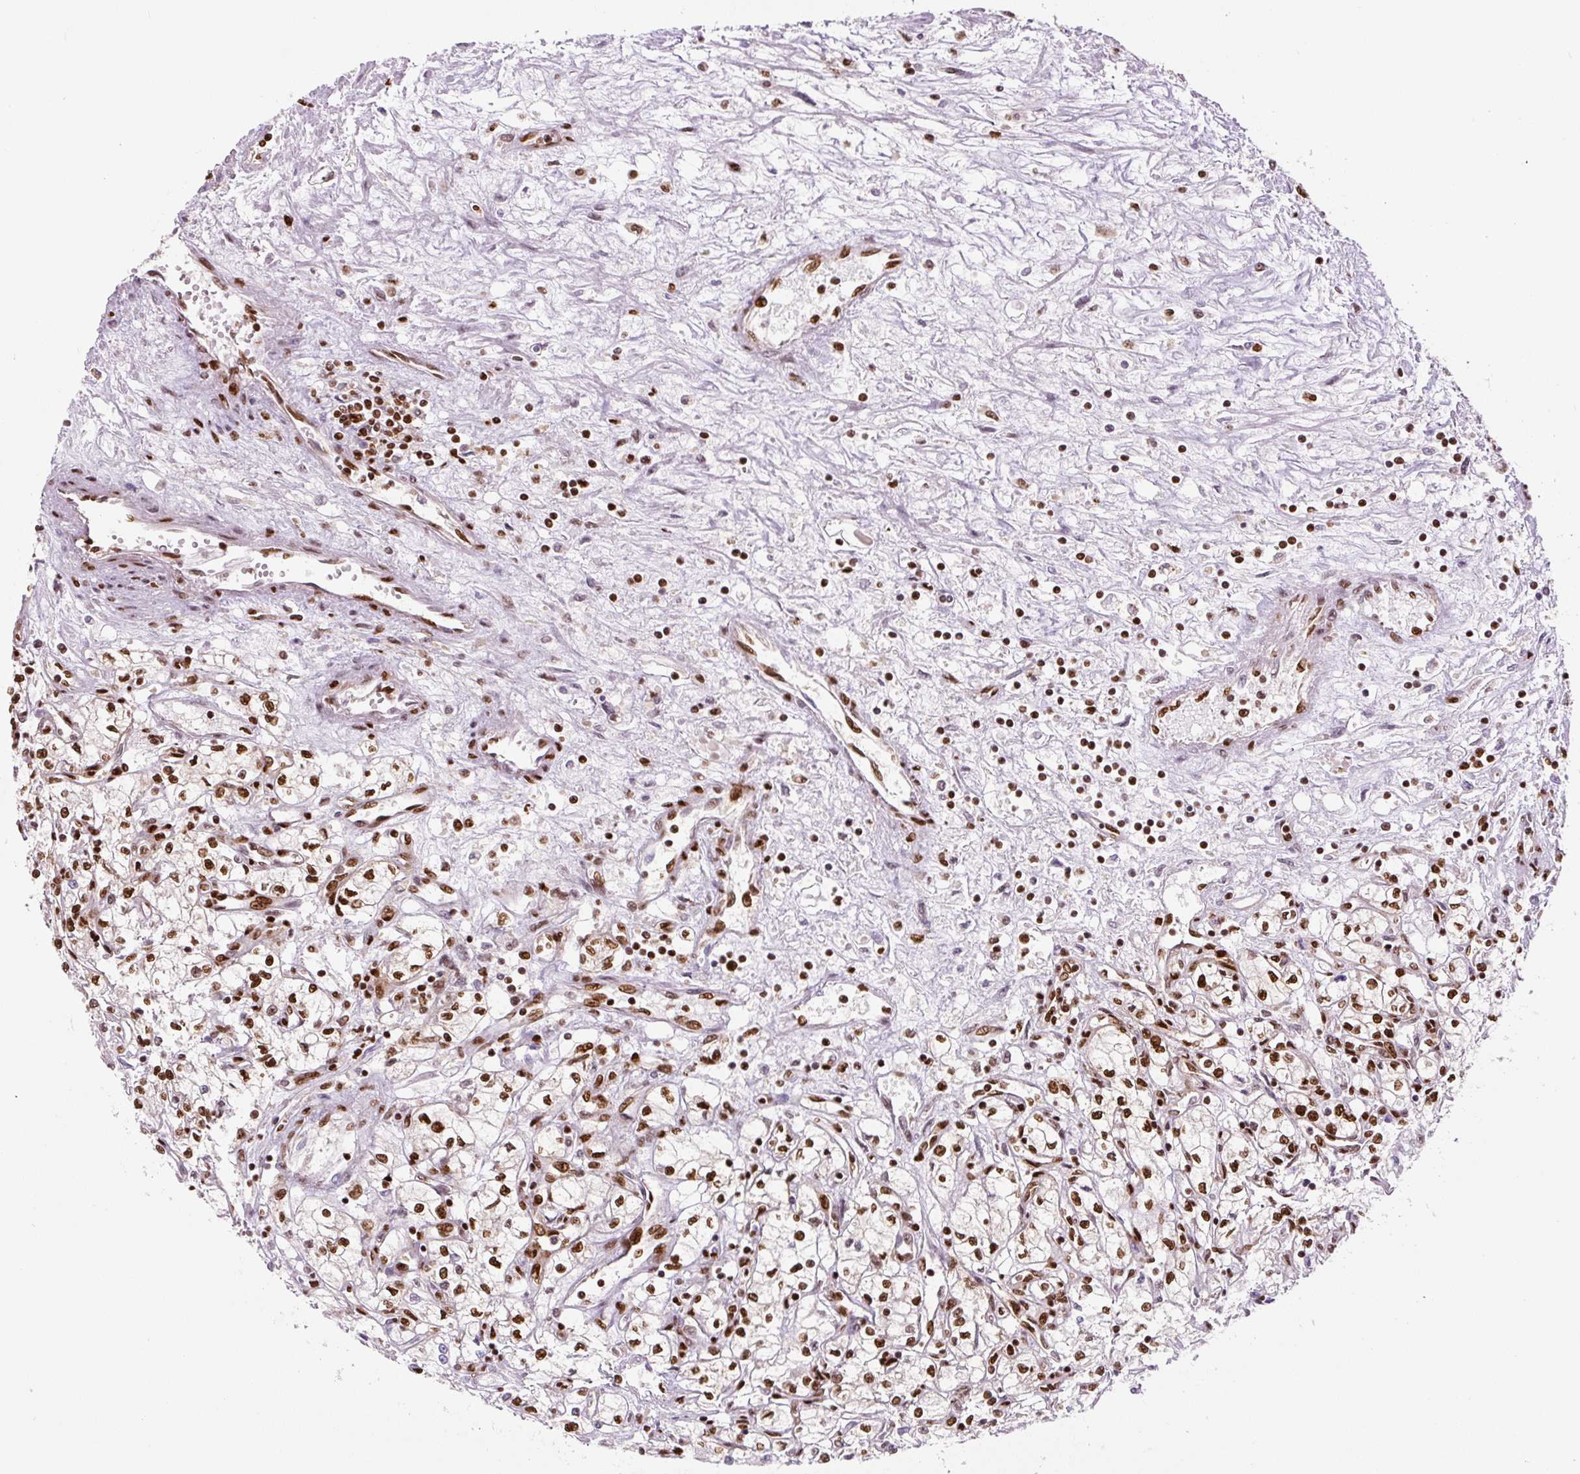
{"staining": {"intensity": "strong", "quantity": ">75%", "location": "nuclear"}, "tissue": "renal cancer", "cell_type": "Tumor cells", "image_type": "cancer", "snomed": [{"axis": "morphology", "description": "Adenocarcinoma, NOS"}, {"axis": "topography", "description": "Kidney"}], "caption": "An immunohistochemistry image of tumor tissue is shown. Protein staining in brown shows strong nuclear positivity in renal cancer (adenocarcinoma) within tumor cells. The protein is stained brown, and the nuclei are stained in blue (DAB IHC with brightfield microscopy, high magnification).", "gene": "FUS", "patient": {"sex": "male", "age": 59}}